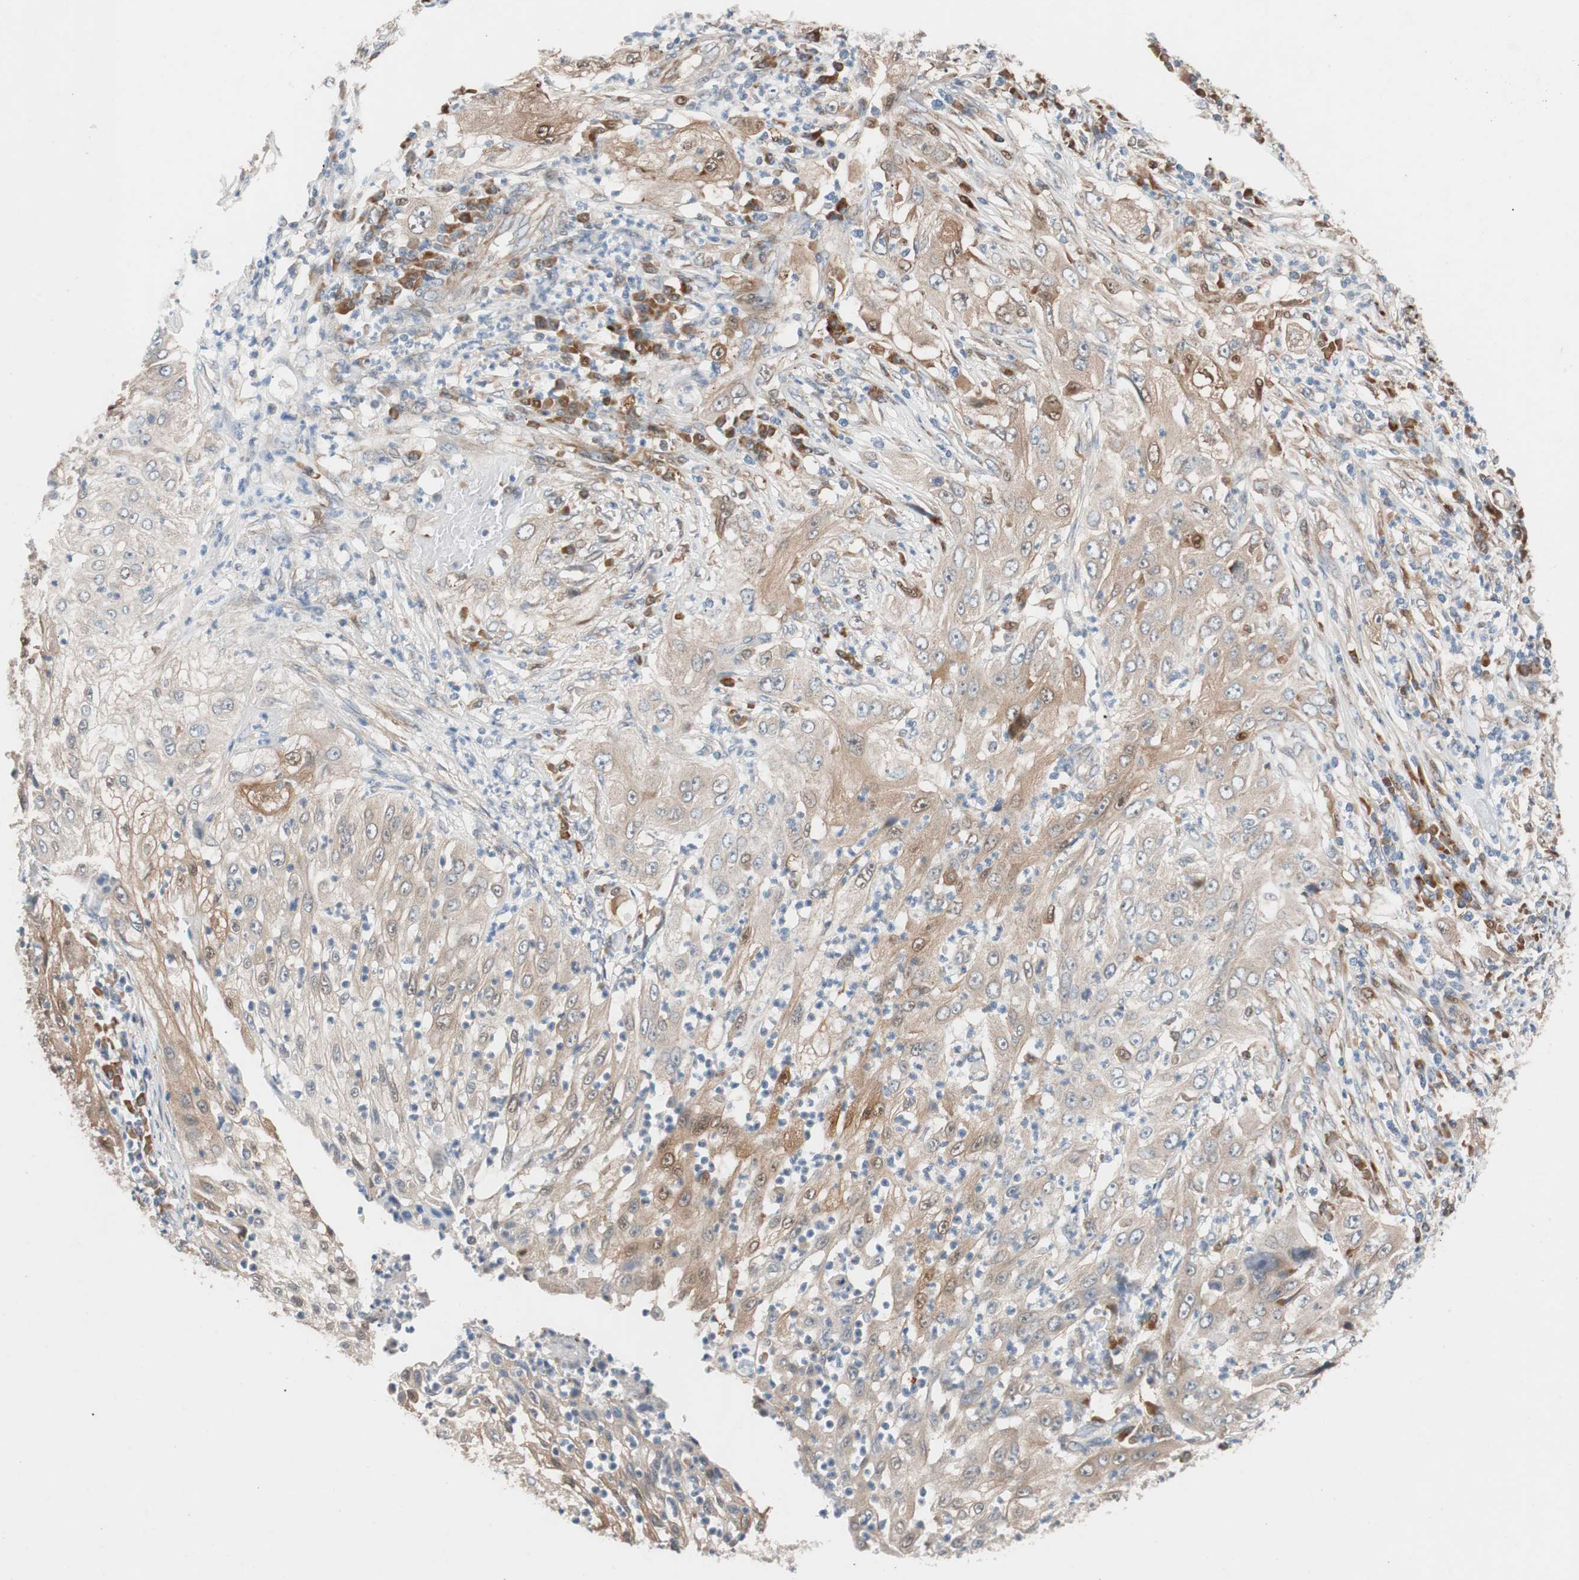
{"staining": {"intensity": "moderate", "quantity": ">75%", "location": "cytoplasmic/membranous,nuclear"}, "tissue": "lung cancer", "cell_type": "Tumor cells", "image_type": "cancer", "snomed": [{"axis": "morphology", "description": "Inflammation, NOS"}, {"axis": "morphology", "description": "Squamous cell carcinoma, NOS"}, {"axis": "topography", "description": "Lymph node"}, {"axis": "topography", "description": "Soft tissue"}, {"axis": "topography", "description": "Lung"}], "caption": "Lung cancer tissue demonstrates moderate cytoplasmic/membranous and nuclear expression in about >75% of tumor cells, visualized by immunohistochemistry.", "gene": "FAAH", "patient": {"sex": "male", "age": 66}}